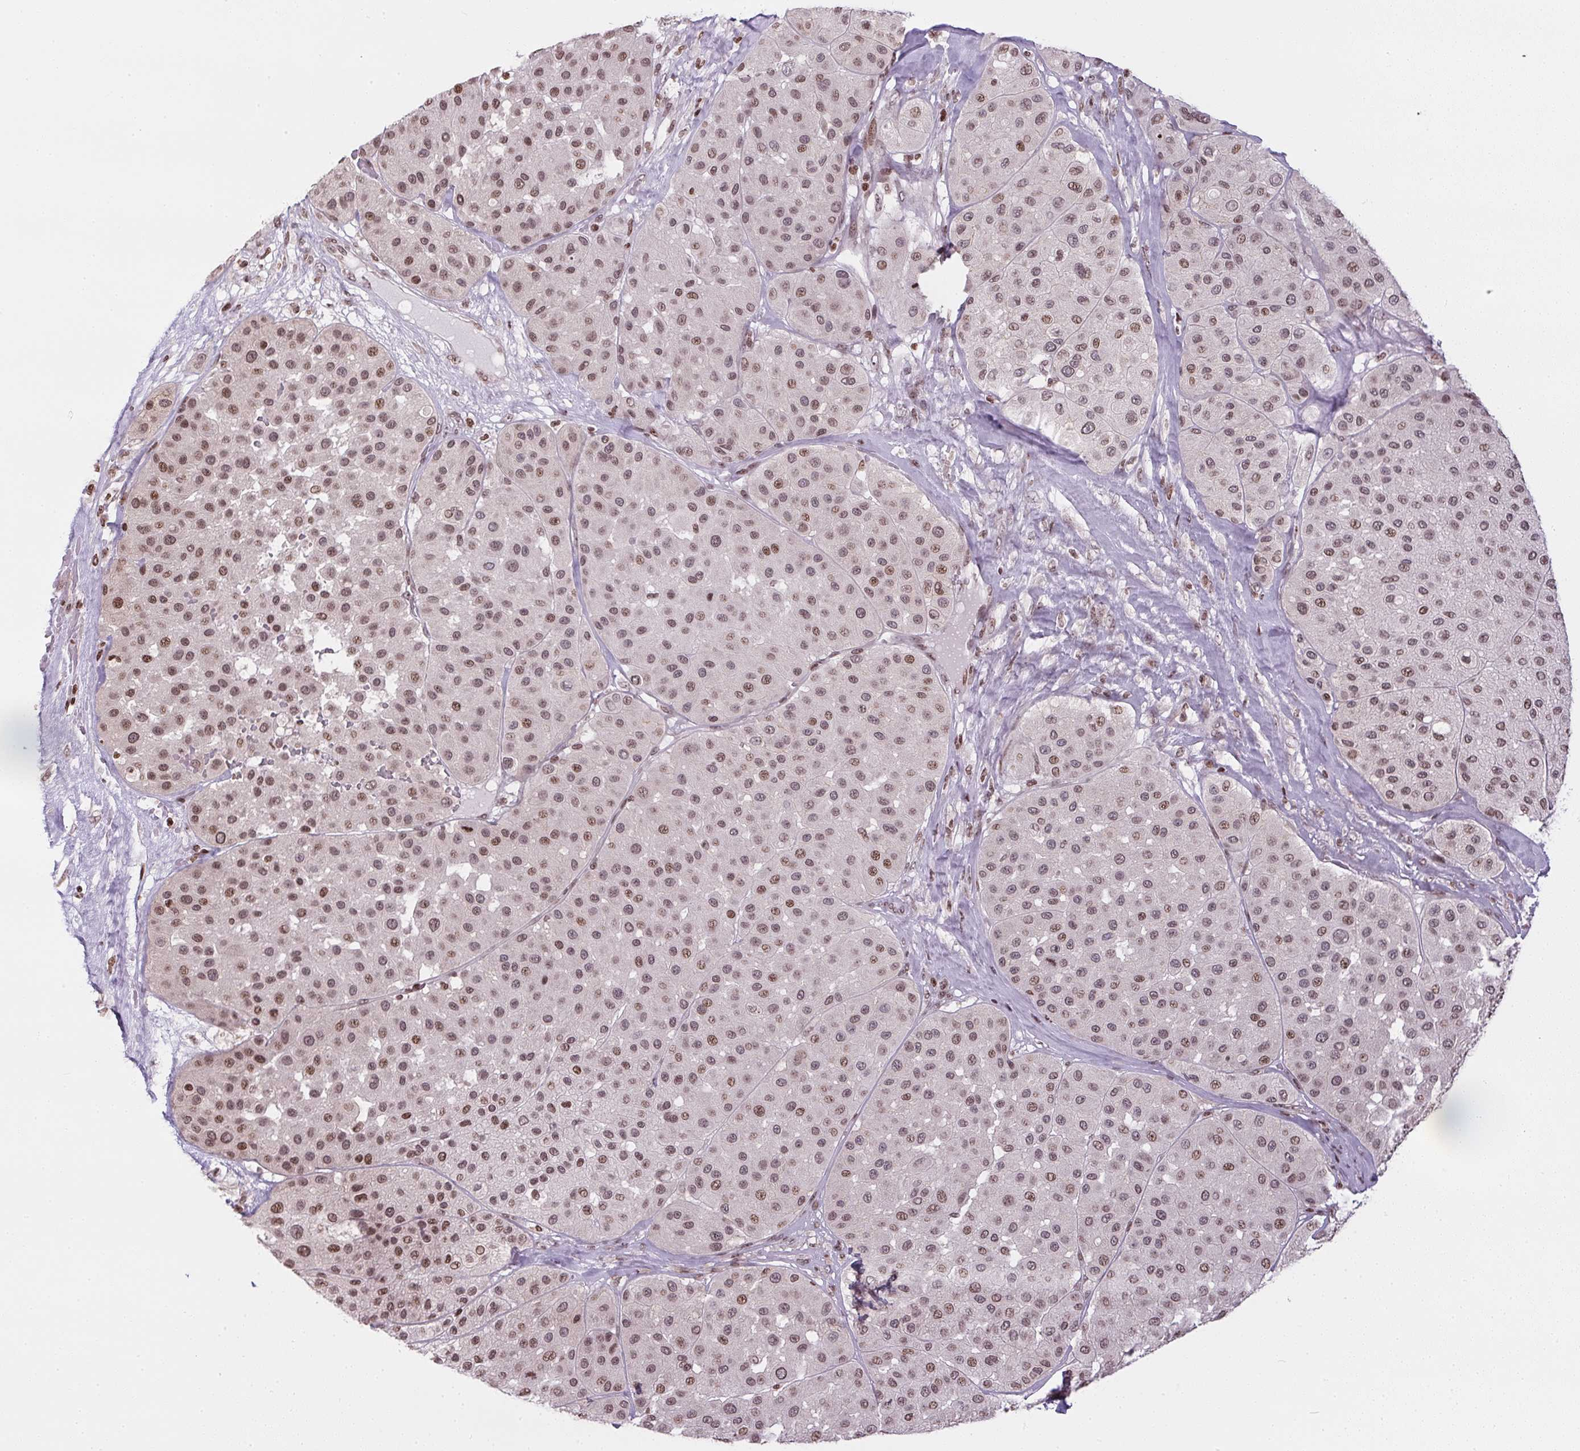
{"staining": {"intensity": "moderate", "quantity": ">75%", "location": "nuclear"}, "tissue": "melanoma", "cell_type": "Tumor cells", "image_type": "cancer", "snomed": [{"axis": "morphology", "description": "Malignant melanoma, Metastatic site"}, {"axis": "topography", "description": "Smooth muscle"}], "caption": "Immunohistochemical staining of human malignant melanoma (metastatic site) exhibits medium levels of moderate nuclear positivity in about >75% of tumor cells.", "gene": "RNF181", "patient": {"sex": "male", "age": 41}}